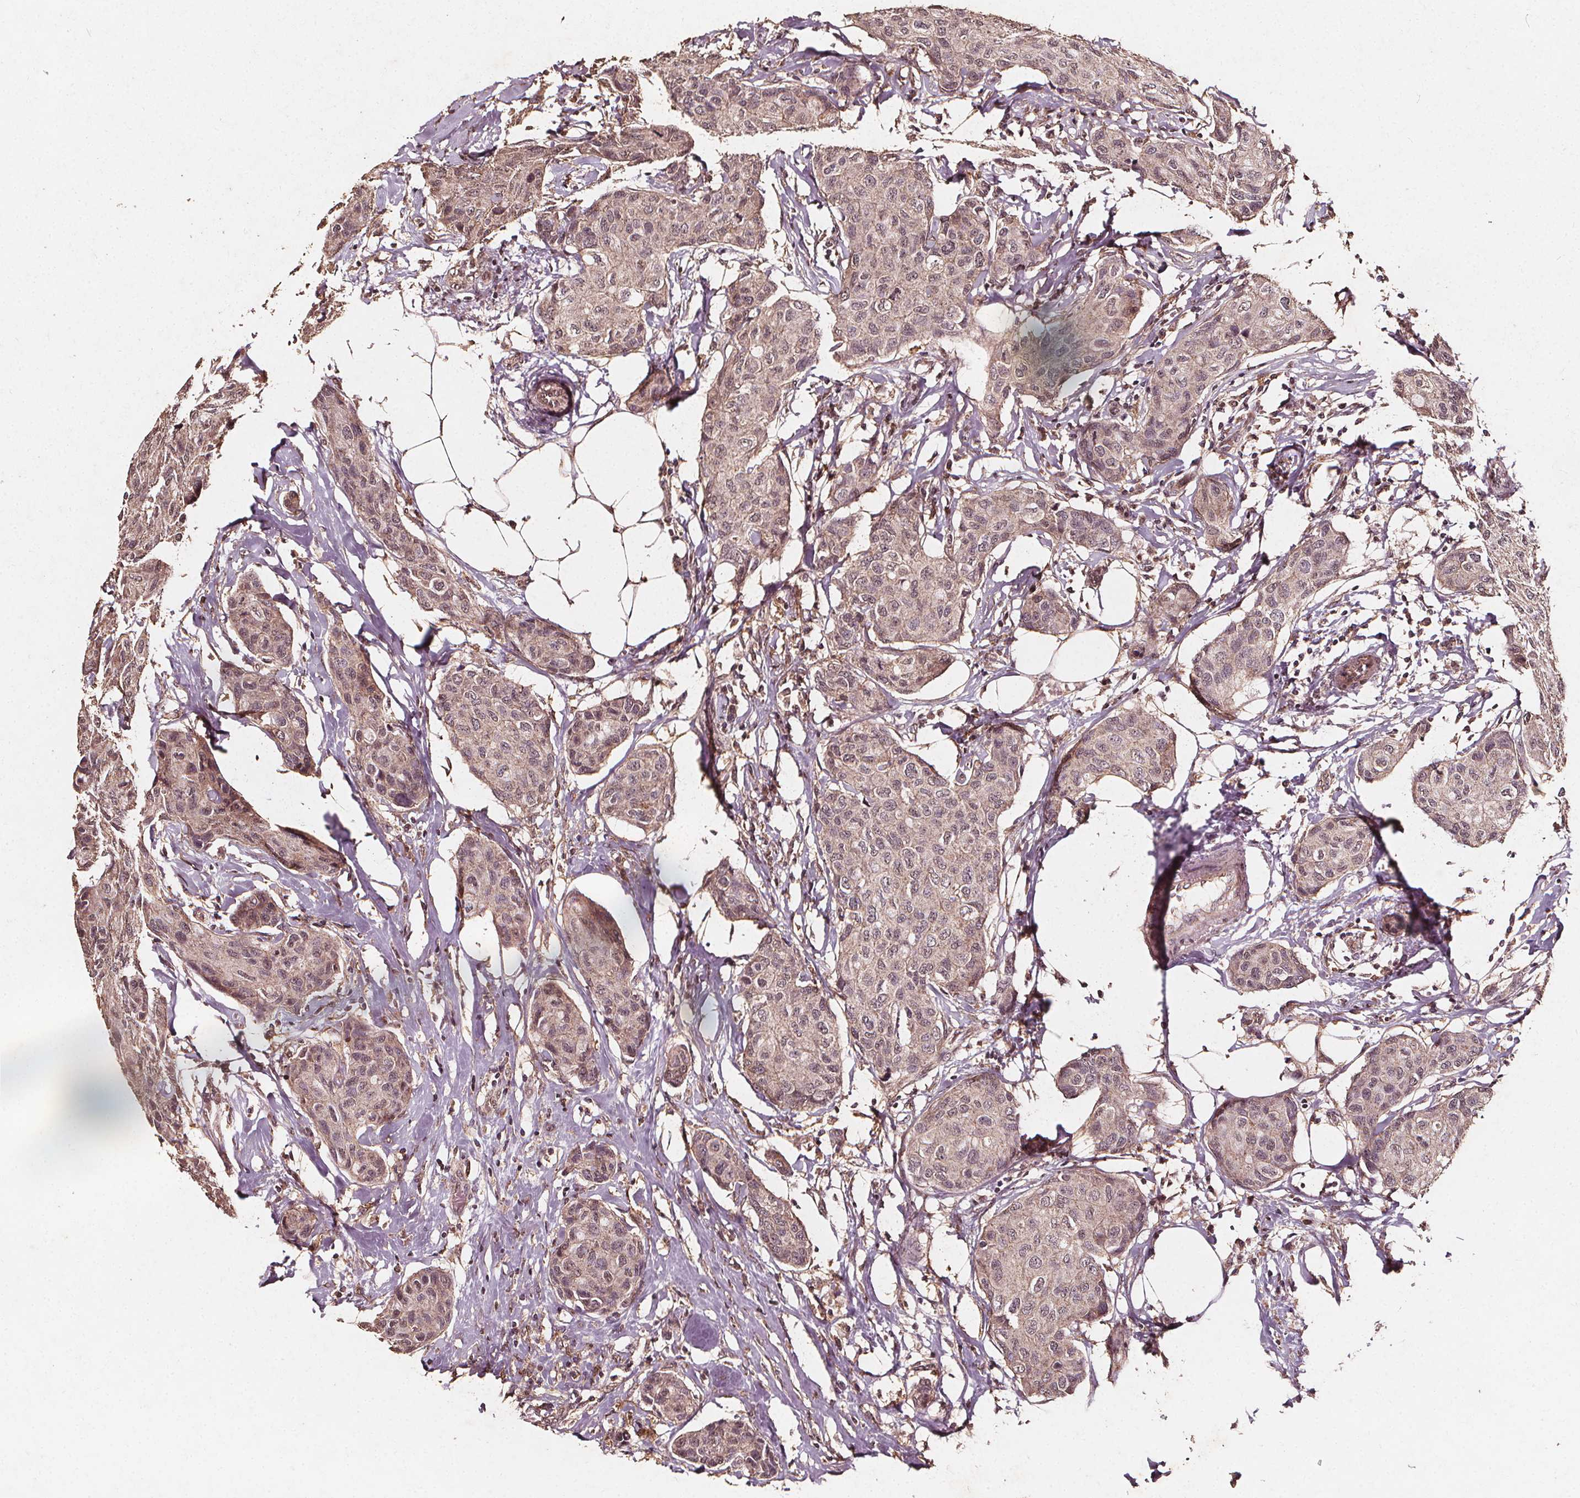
{"staining": {"intensity": "negative", "quantity": "none", "location": "none"}, "tissue": "breast cancer", "cell_type": "Tumor cells", "image_type": "cancer", "snomed": [{"axis": "morphology", "description": "Duct carcinoma"}, {"axis": "topography", "description": "Breast"}], "caption": "Tumor cells are negative for brown protein staining in breast intraductal carcinoma.", "gene": "ABCA1", "patient": {"sex": "female", "age": 80}}